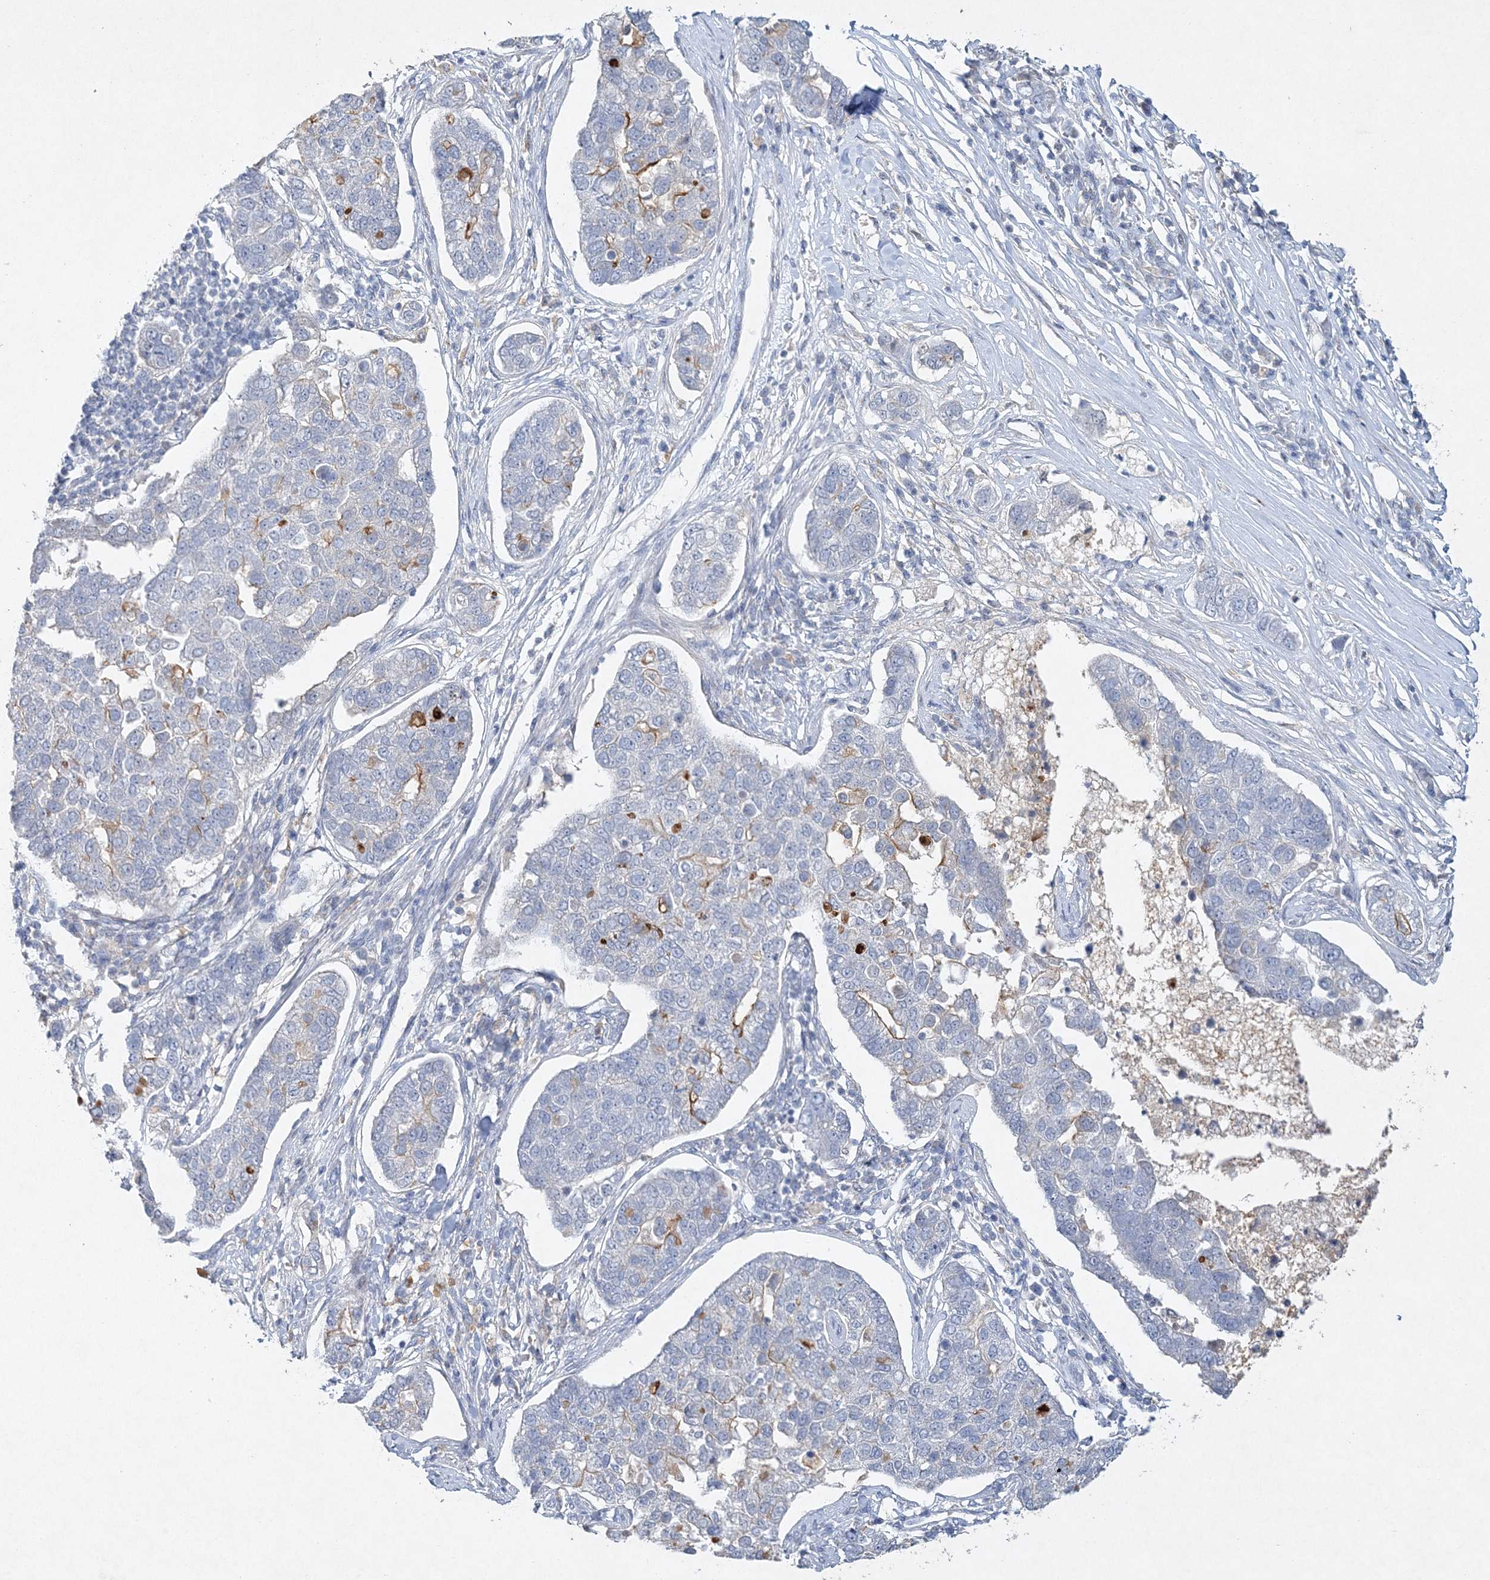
{"staining": {"intensity": "negative", "quantity": "none", "location": "none"}, "tissue": "pancreatic cancer", "cell_type": "Tumor cells", "image_type": "cancer", "snomed": [{"axis": "morphology", "description": "Adenocarcinoma, NOS"}, {"axis": "topography", "description": "Pancreas"}], "caption": "The micrograph shows no significant positivity in tumor cells of pancreatic cancer.", "gene": "MAT2B", "patient": {"sex": "female", "age": 61}}